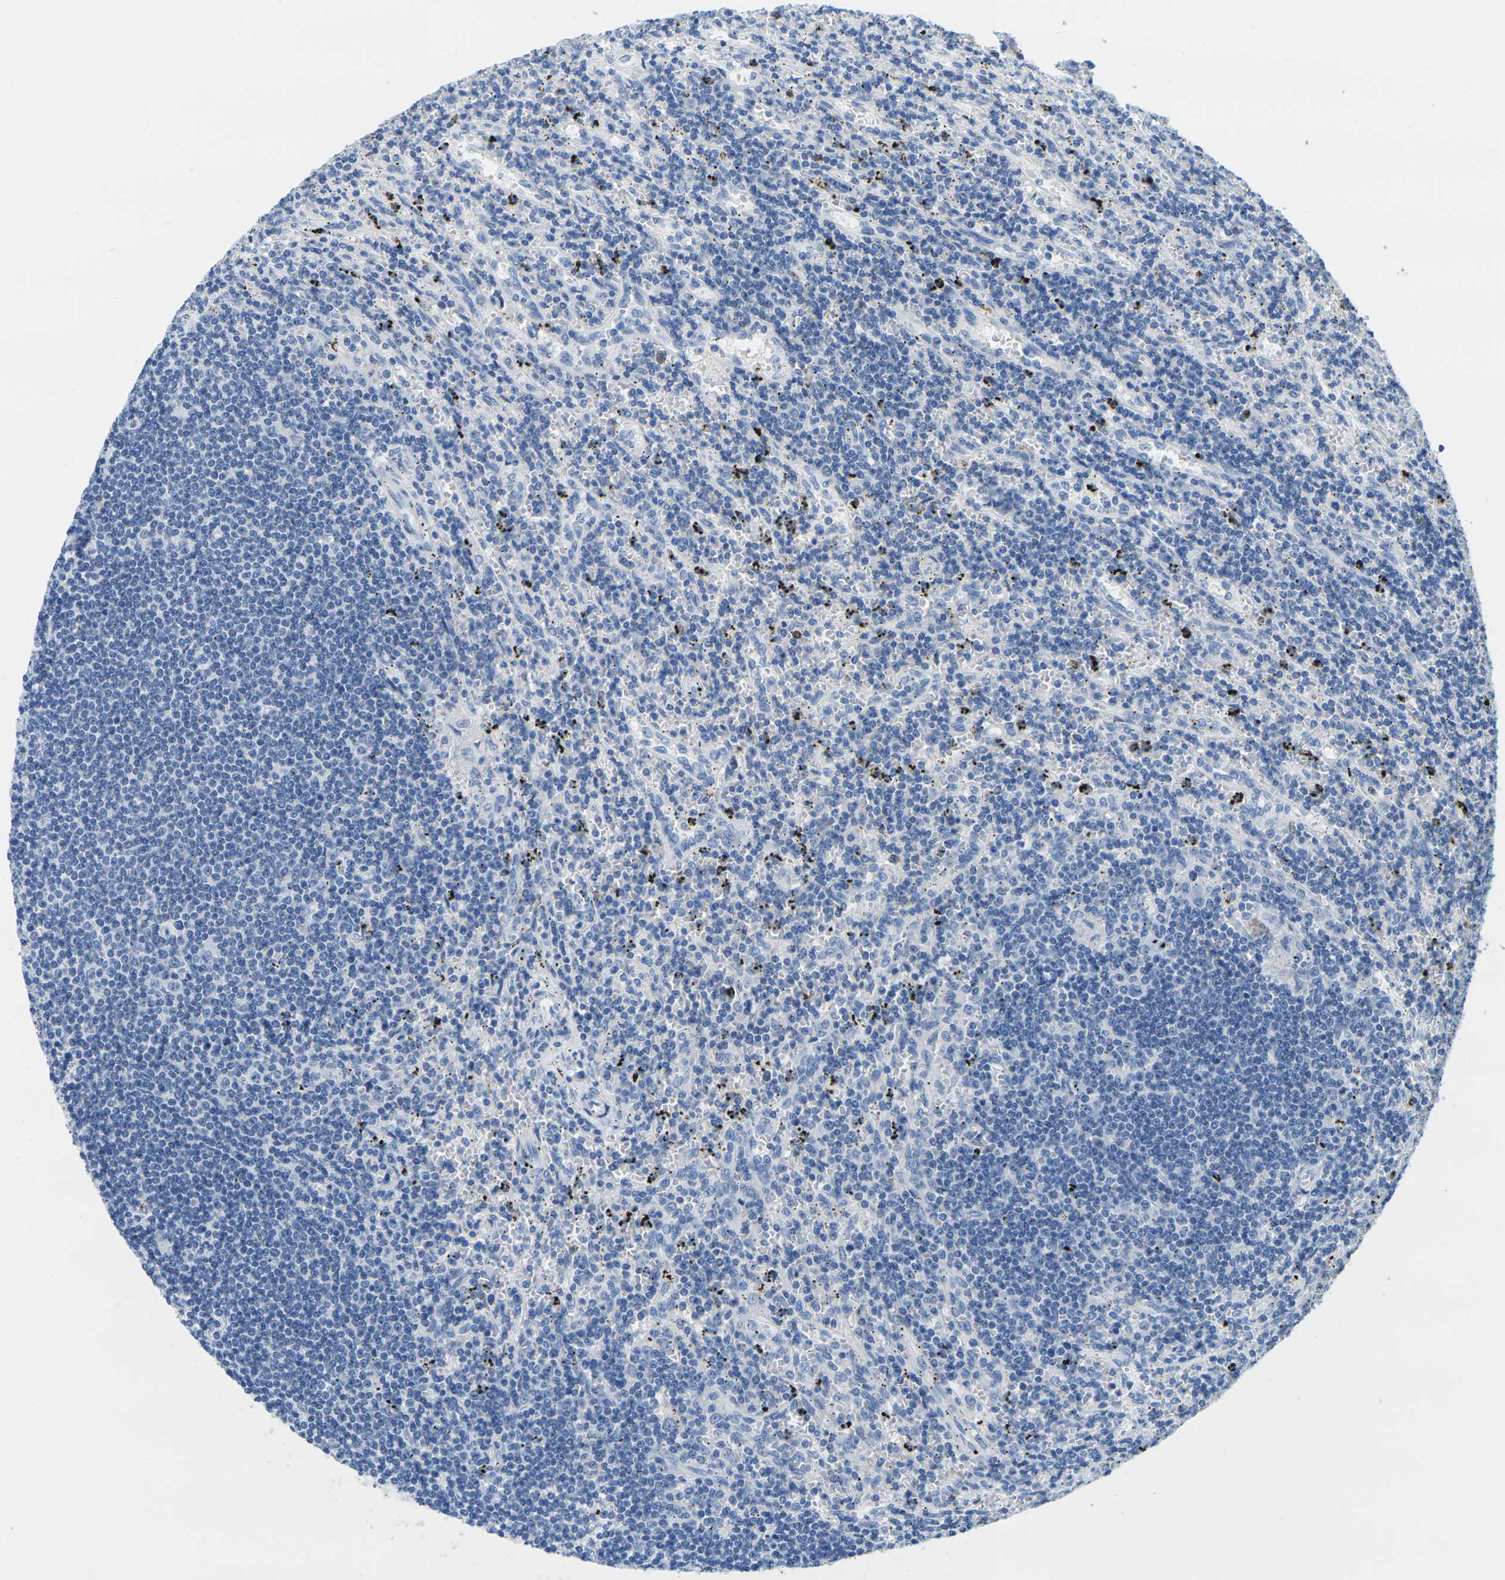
{"staining": {"intensity": "negative", "quantity": "none", "location": "none"}, "tissue": "lymphoma", "cell_type": "Tumor cells", "image_type": "cancer", "snomed": [{"axis": "morphology", "description": "Malignant lymphoma, non-Hodgkin's type, Low grade"}, {"axis": "topography", "description": "Spleen"}], "caption": "IHC micrograph of malignant lymphoma, non-Hodgkin's type (low-grade) stained for a protein (brown), which displays no positivity in tumor cells.", "gene": "FAM3D", "patient": {"sex": "male", "age": 76}}